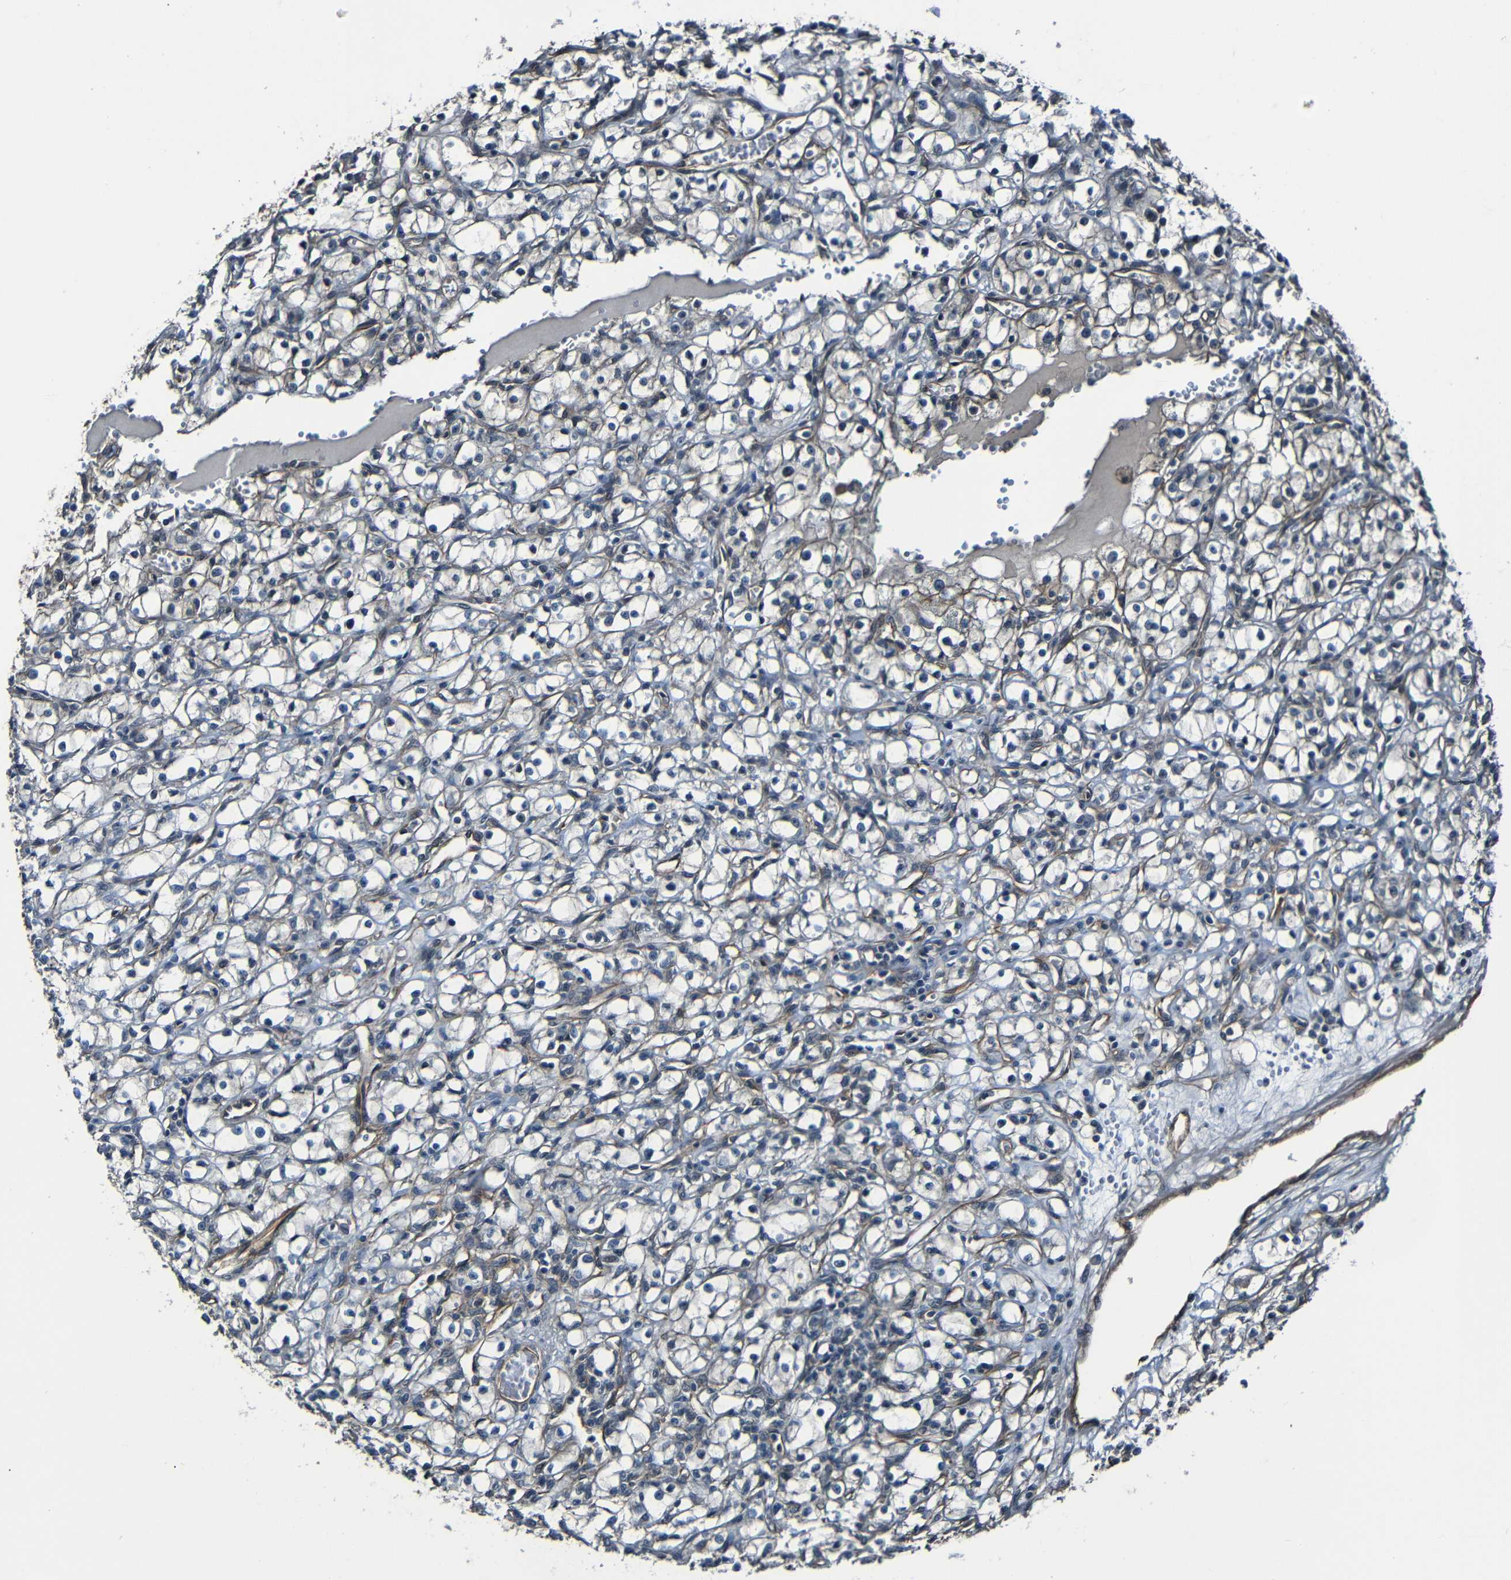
{"staining": {"intensity": "weak", "quantity": "<25%", "location": "cytoplasmic/membranous"}, "tissue": "renal cancer", "cell_type": "Tumor cells", "image_type": "cancer", "snomed": [{"axis": "morphology", "description": "Adenocarcinoma, NOS"}, {"axis": "topography", "description": "Kidney"}], "caption": "Human adenocarcinoma (renal) stained for a protein using IHC shows no positivity in tumor cells.", "gene": "LGR5", "patient": {"sex": "male", "age": 56}}